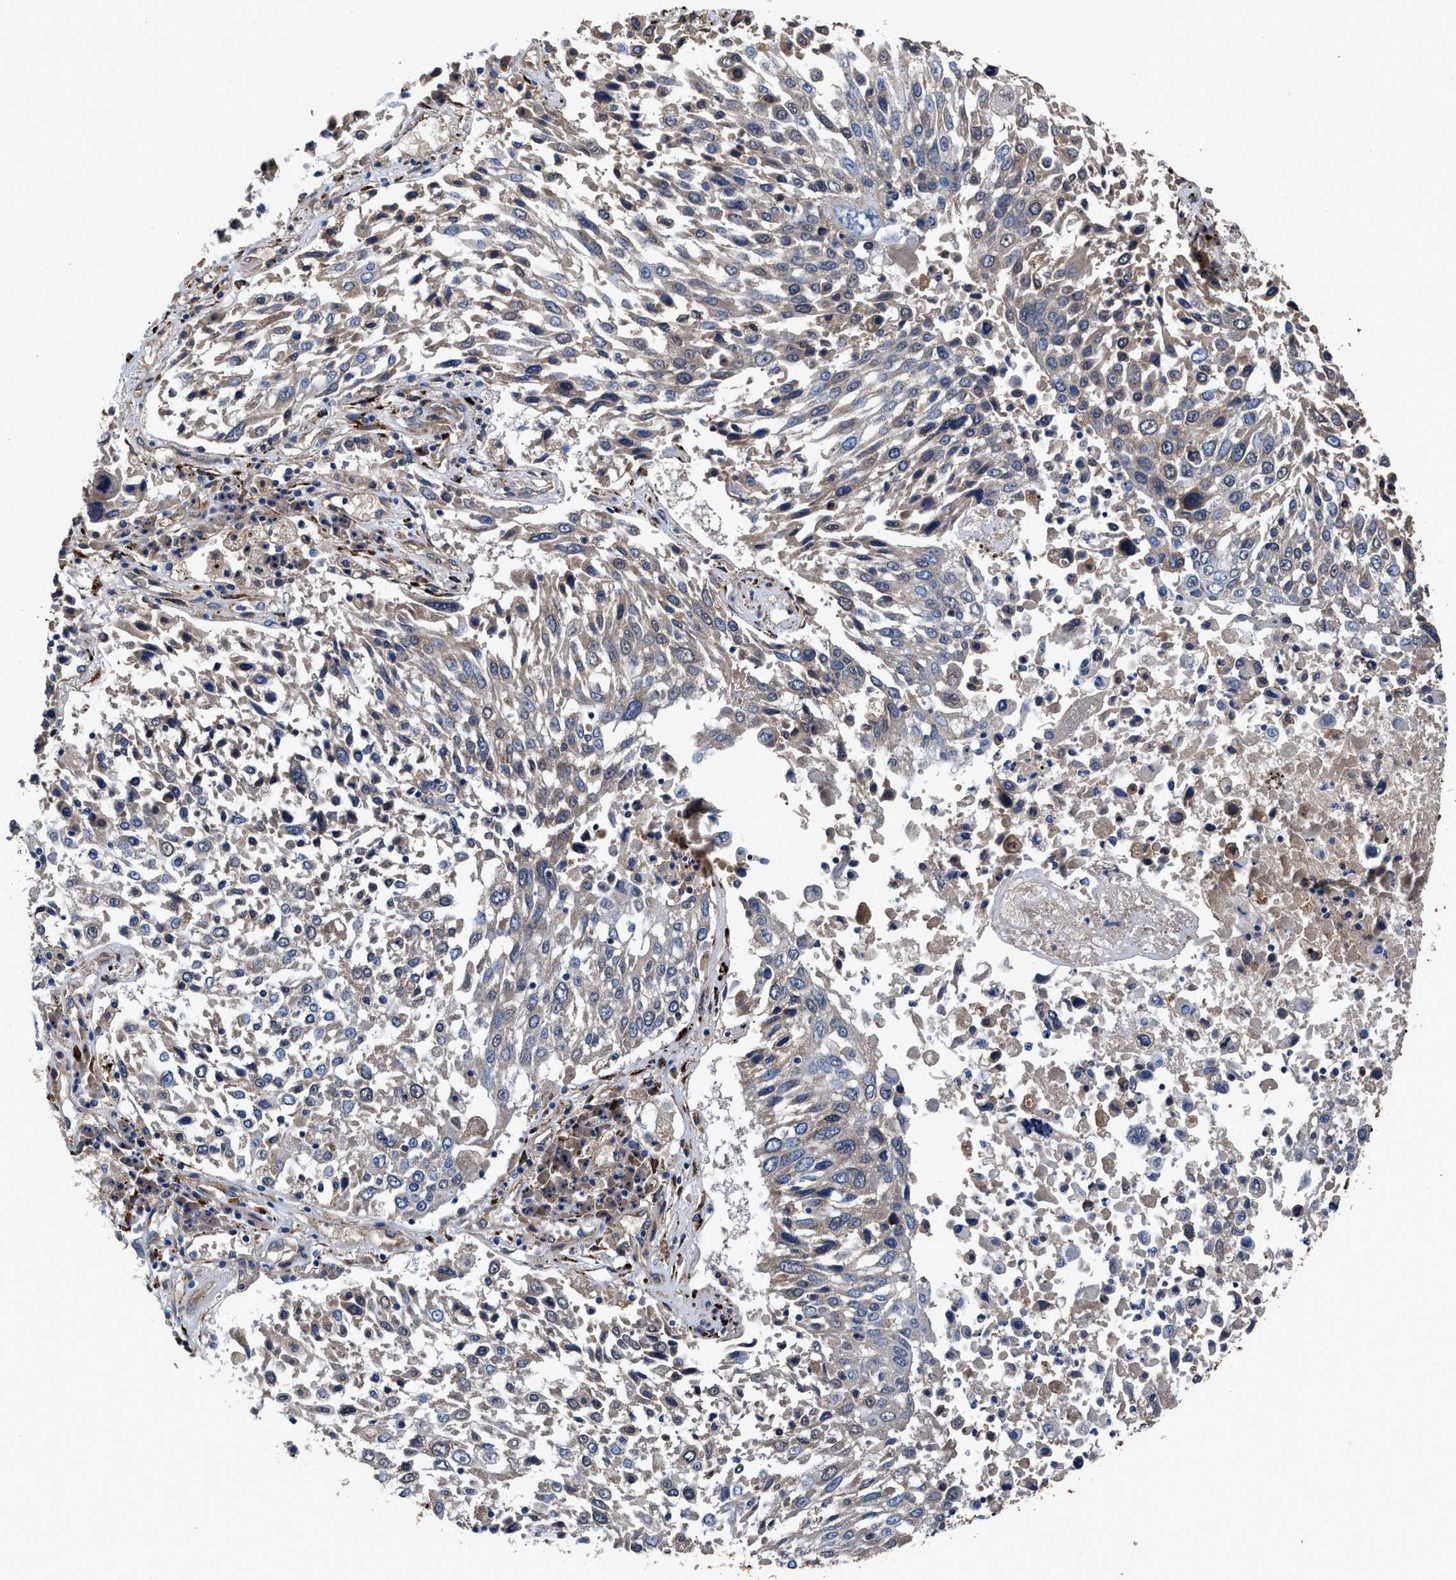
{"staining": {"intensity": "weak", "quantity": "25%-75%", "location": "cytoplasmic/membranous"}, "tissue": "lung cancer", "cell_type": "Tumor cells", "image_type": "cancer", "snomed": [{"axis": "morphology", "description": "Squamous cell carcinoma, NOS"}, {"axis": "topography", "description": "Lung"}], "caption": "Human lung cancer (squamous cell carcinoma) stained for a protein (brown) exhibits weak cytoplasmic/membranous positive positivity in about 25%-75% of tumor cells.", "gene": "IDNK", "patient": {"sex": "male", "age": 65}}